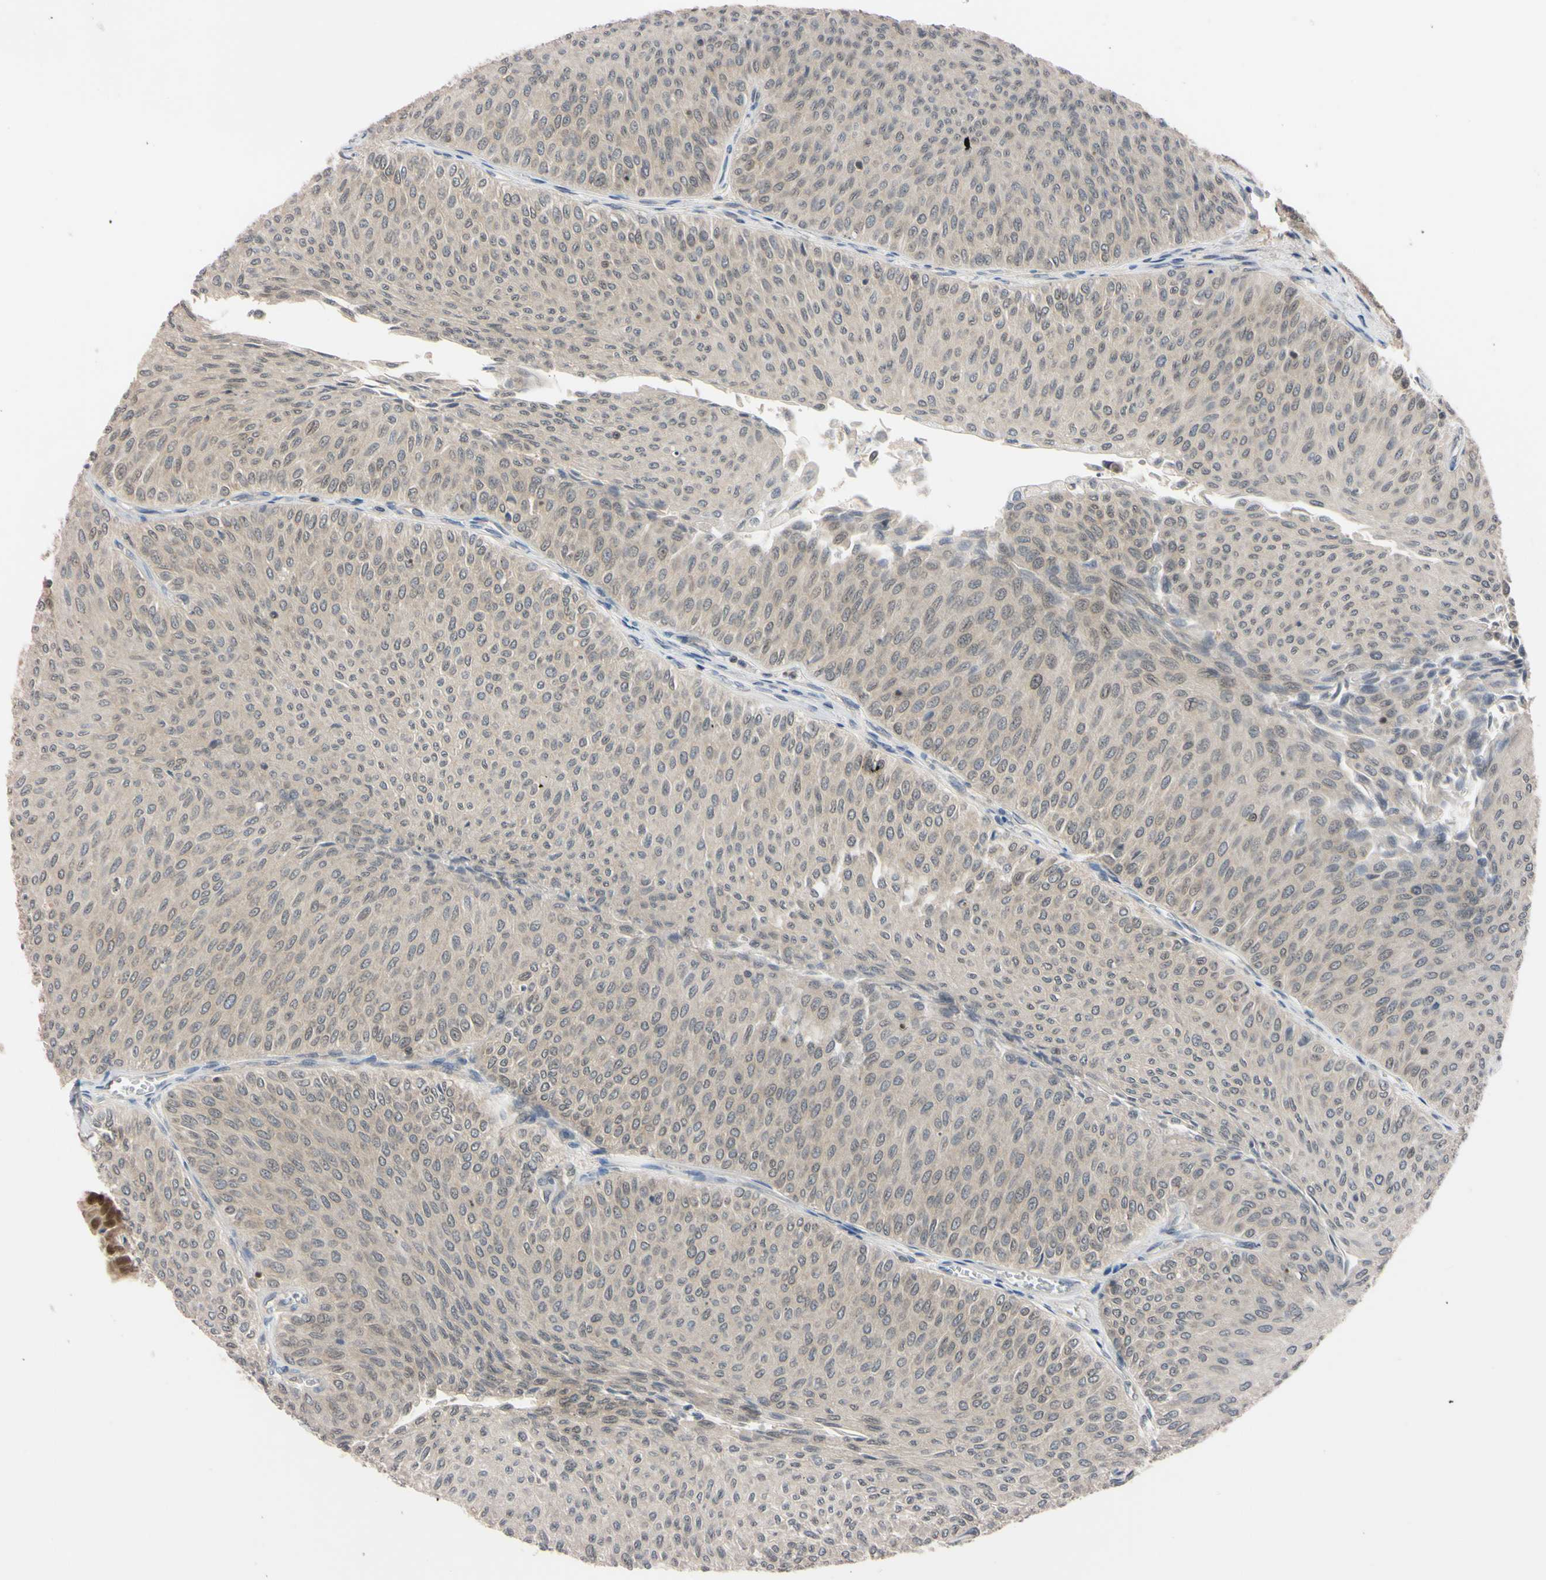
{"staining": {"intensity": "weak", "quantity": ">75%", "location": "cytoplasmic/membranous,nuclear"}, "tissue": "urothelial cancer", "cell_type": "Tumor cells", "image_type": "cancer", "snomed": [{"axis": "morphology", "description": "Urothelial carcinoma, Low grade"}, {"axis": "topography", "description": "Urinary bladder"}], "caption": "IHC micrograph of human urothelial cancer stained for a protein (brown), which exhibits low levels of weak cytoplasmic/membranous and nuclear positivity in about >75% of tumor cells.", "gene": "UBE2I", "patient": {"sex": "male", "age": 78}}